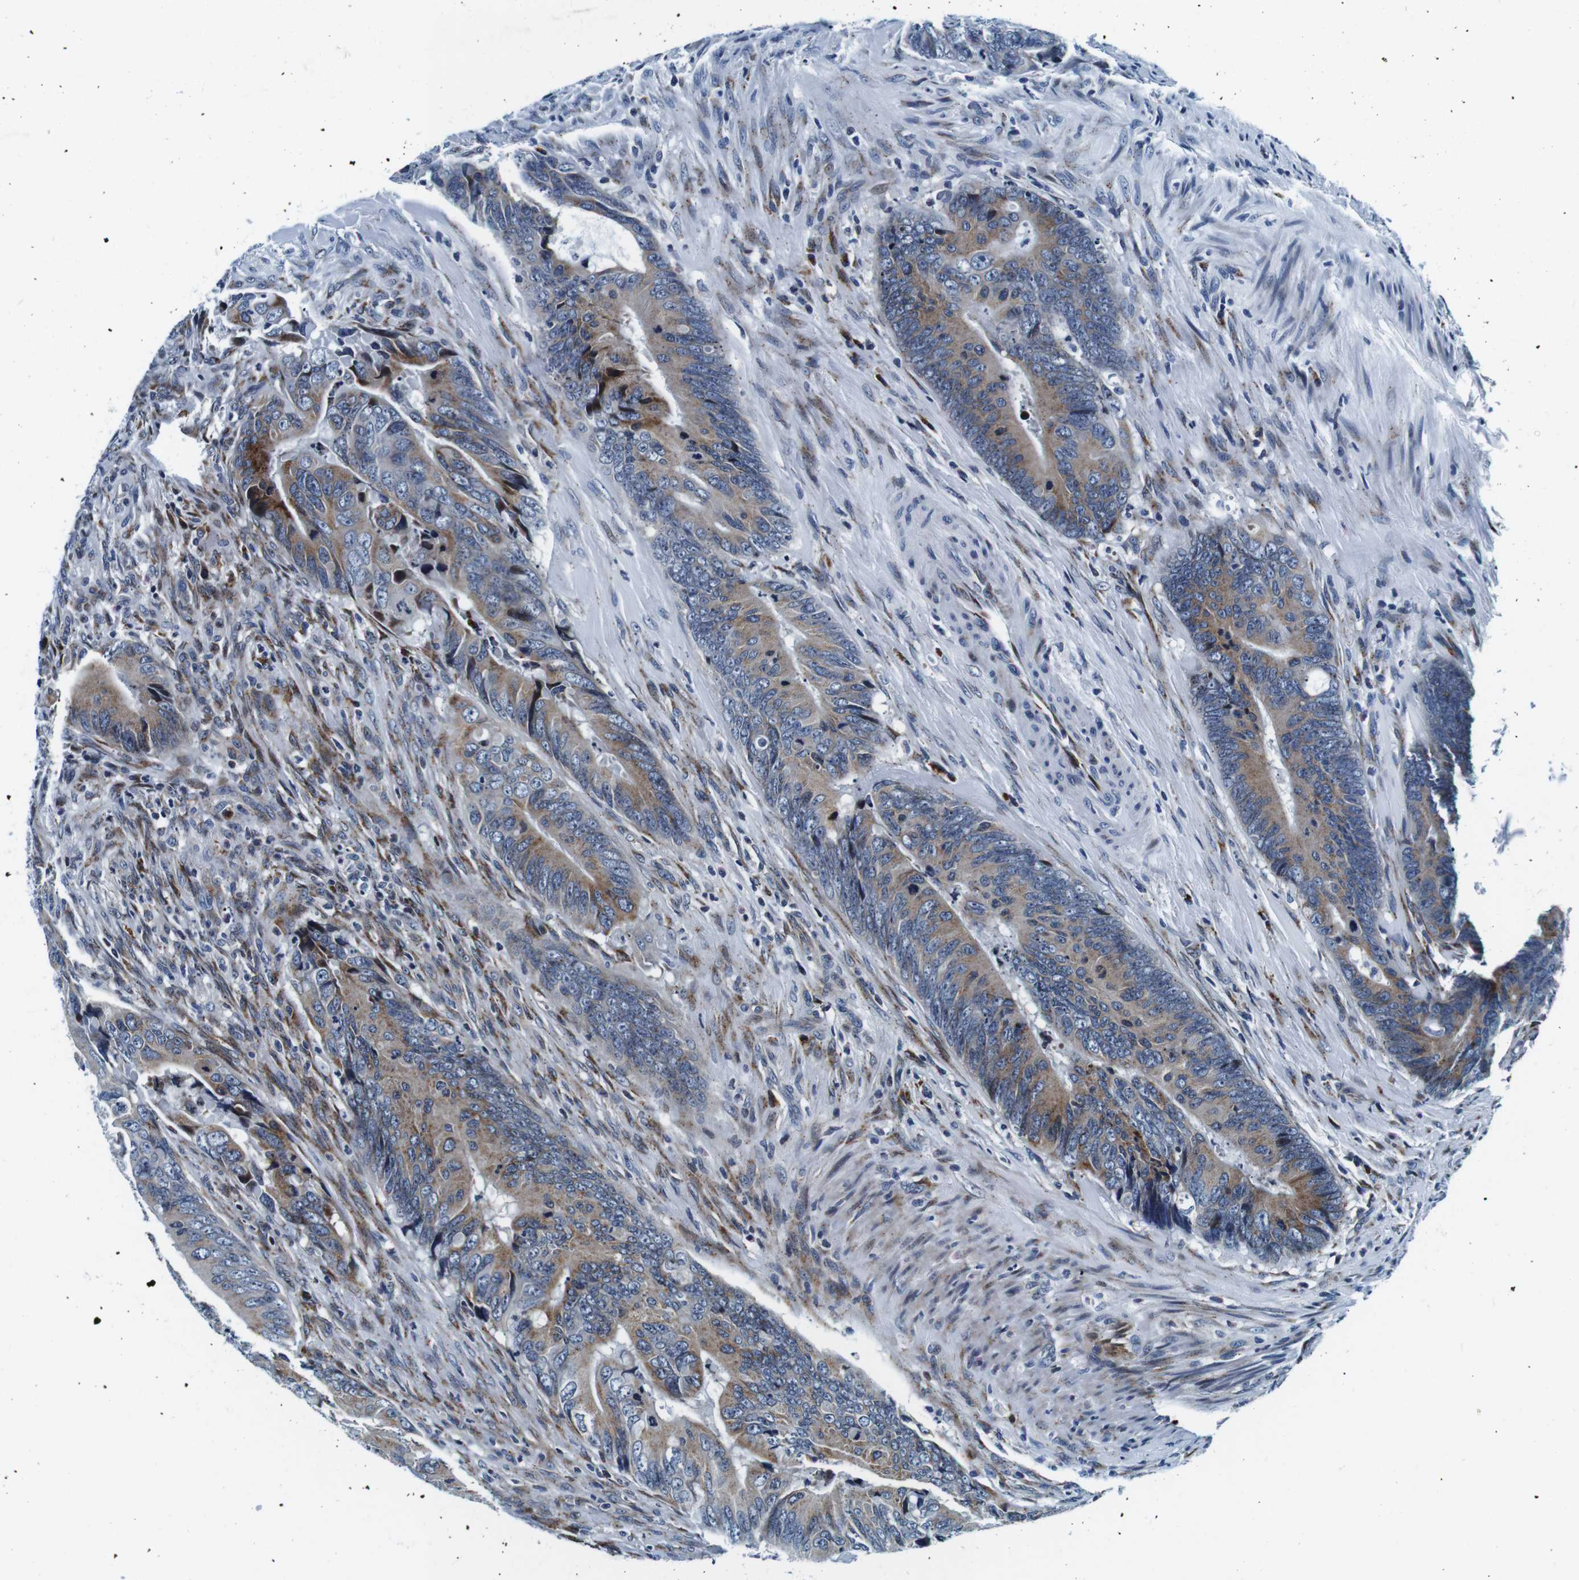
{"staining": {"intensity": "moderate", "quantity": ">75%", "location": "cytoplasmic/membranous"}, "tissue": "colorectal cancer", "cell_type": "Tumor cells", "image_type": "cancer", "snomed": [{"axis": "morphology", "description": "Normal tissue, NOS"}, {"axis": "morphology", "description": "Adenocarcinoma, NOS"}, {"axis": "topography", "description": "Colon"}], "caption": "Adenocarcinoma (colorectal) tissue displays moderate cytoplasmic/membranous expression in approximately >75% of tumor cells, visualized by immunohistochemistry.", "gene": "FAR2", "patient": {"sex": "male", "age": 56}}